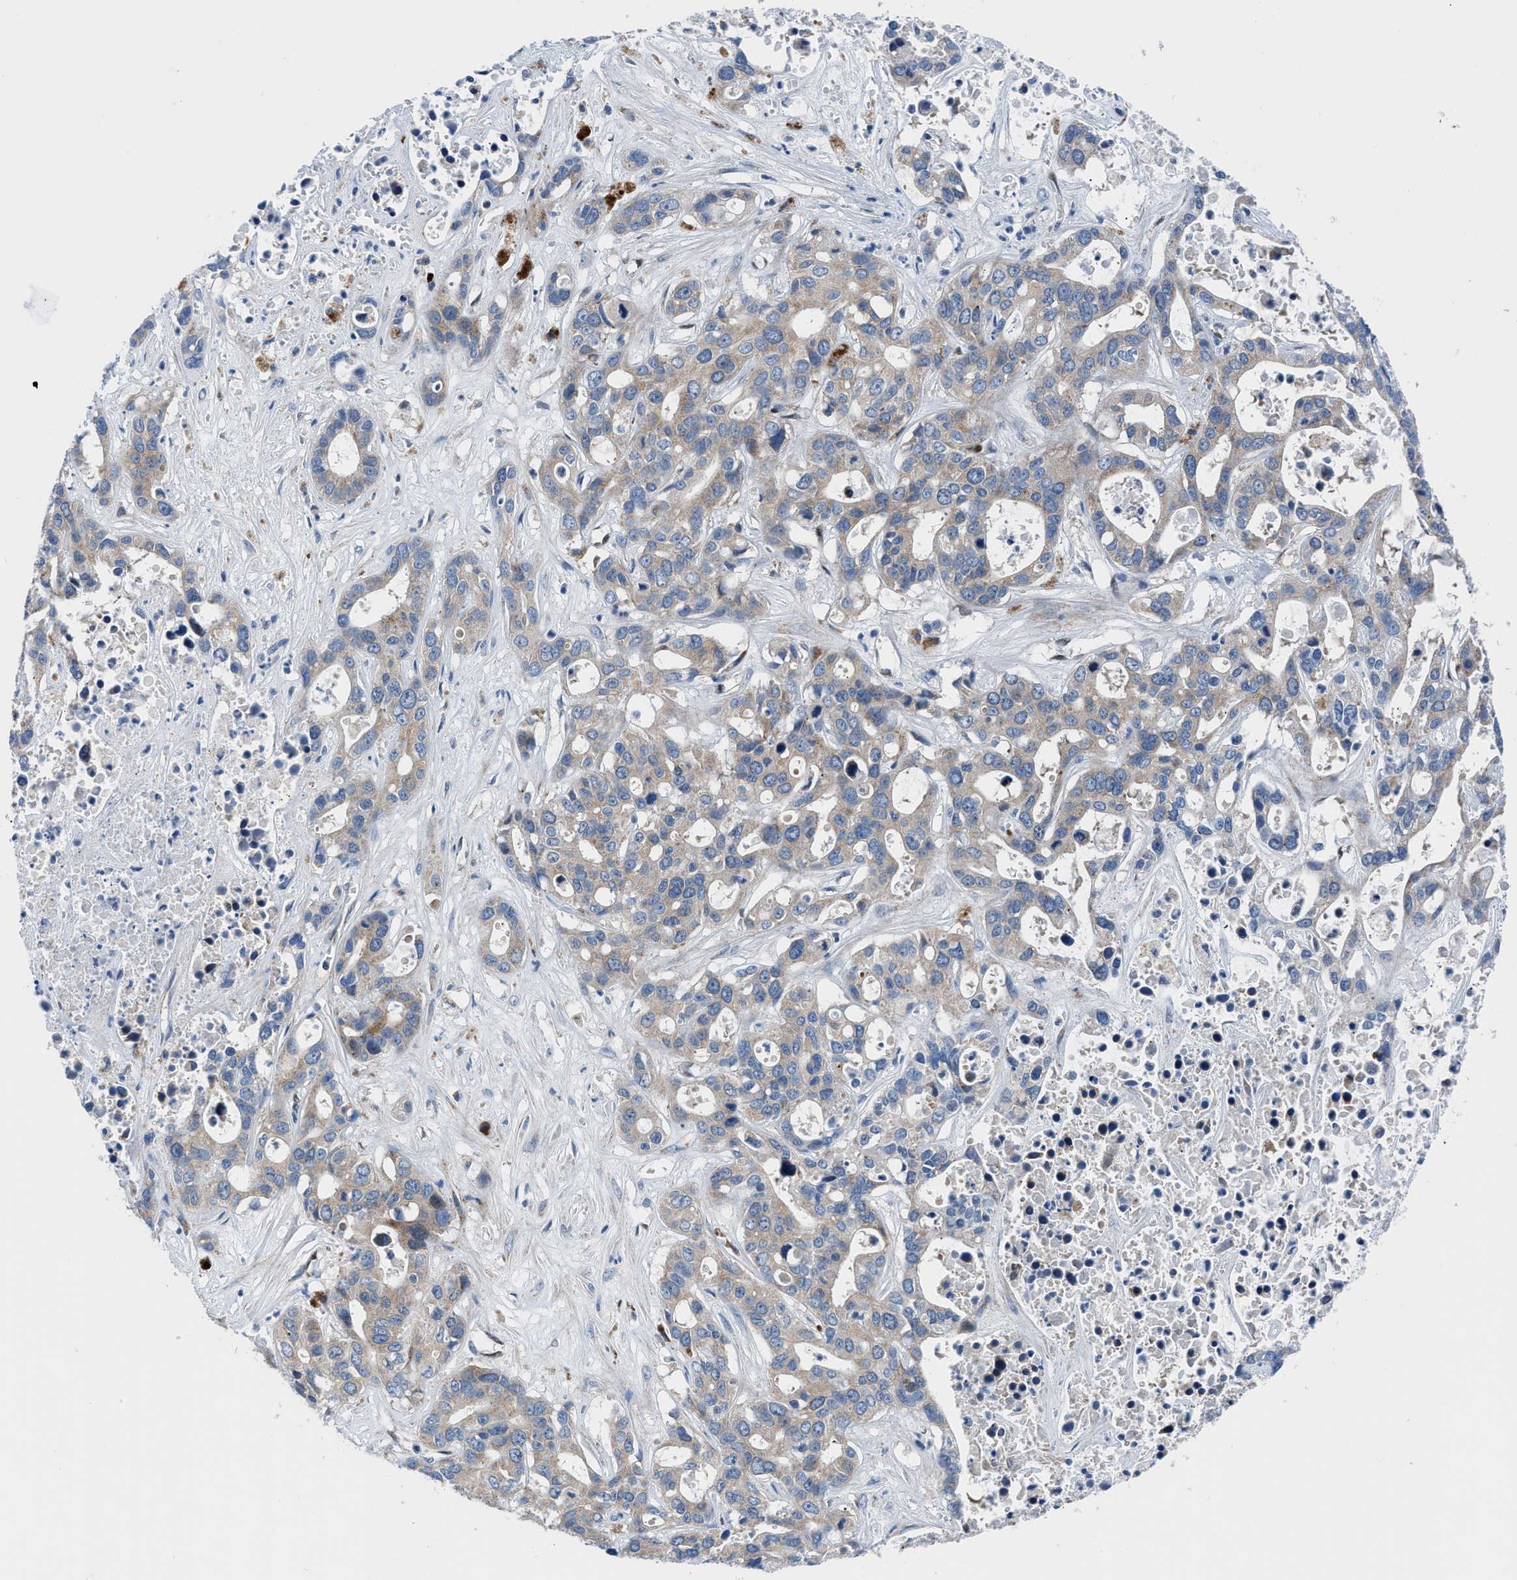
{"staining": {"intensity": "negative", "quantity": "none", "location": "none"}, "tissue": "liver cancer", "cell_type": "Tumor cells", "image_type": "cancer", "snomed": [{"axis": "morphology", "description": "Cholangiocarcinoma"}, {"axis": "topography", "description": "Liver"}], "caption": "Histopathology image shows no protein positivity in tumor cells of liver cancer tissue.", "gene": "LMO2", "patient": {"sex": "female", "age": 65}}